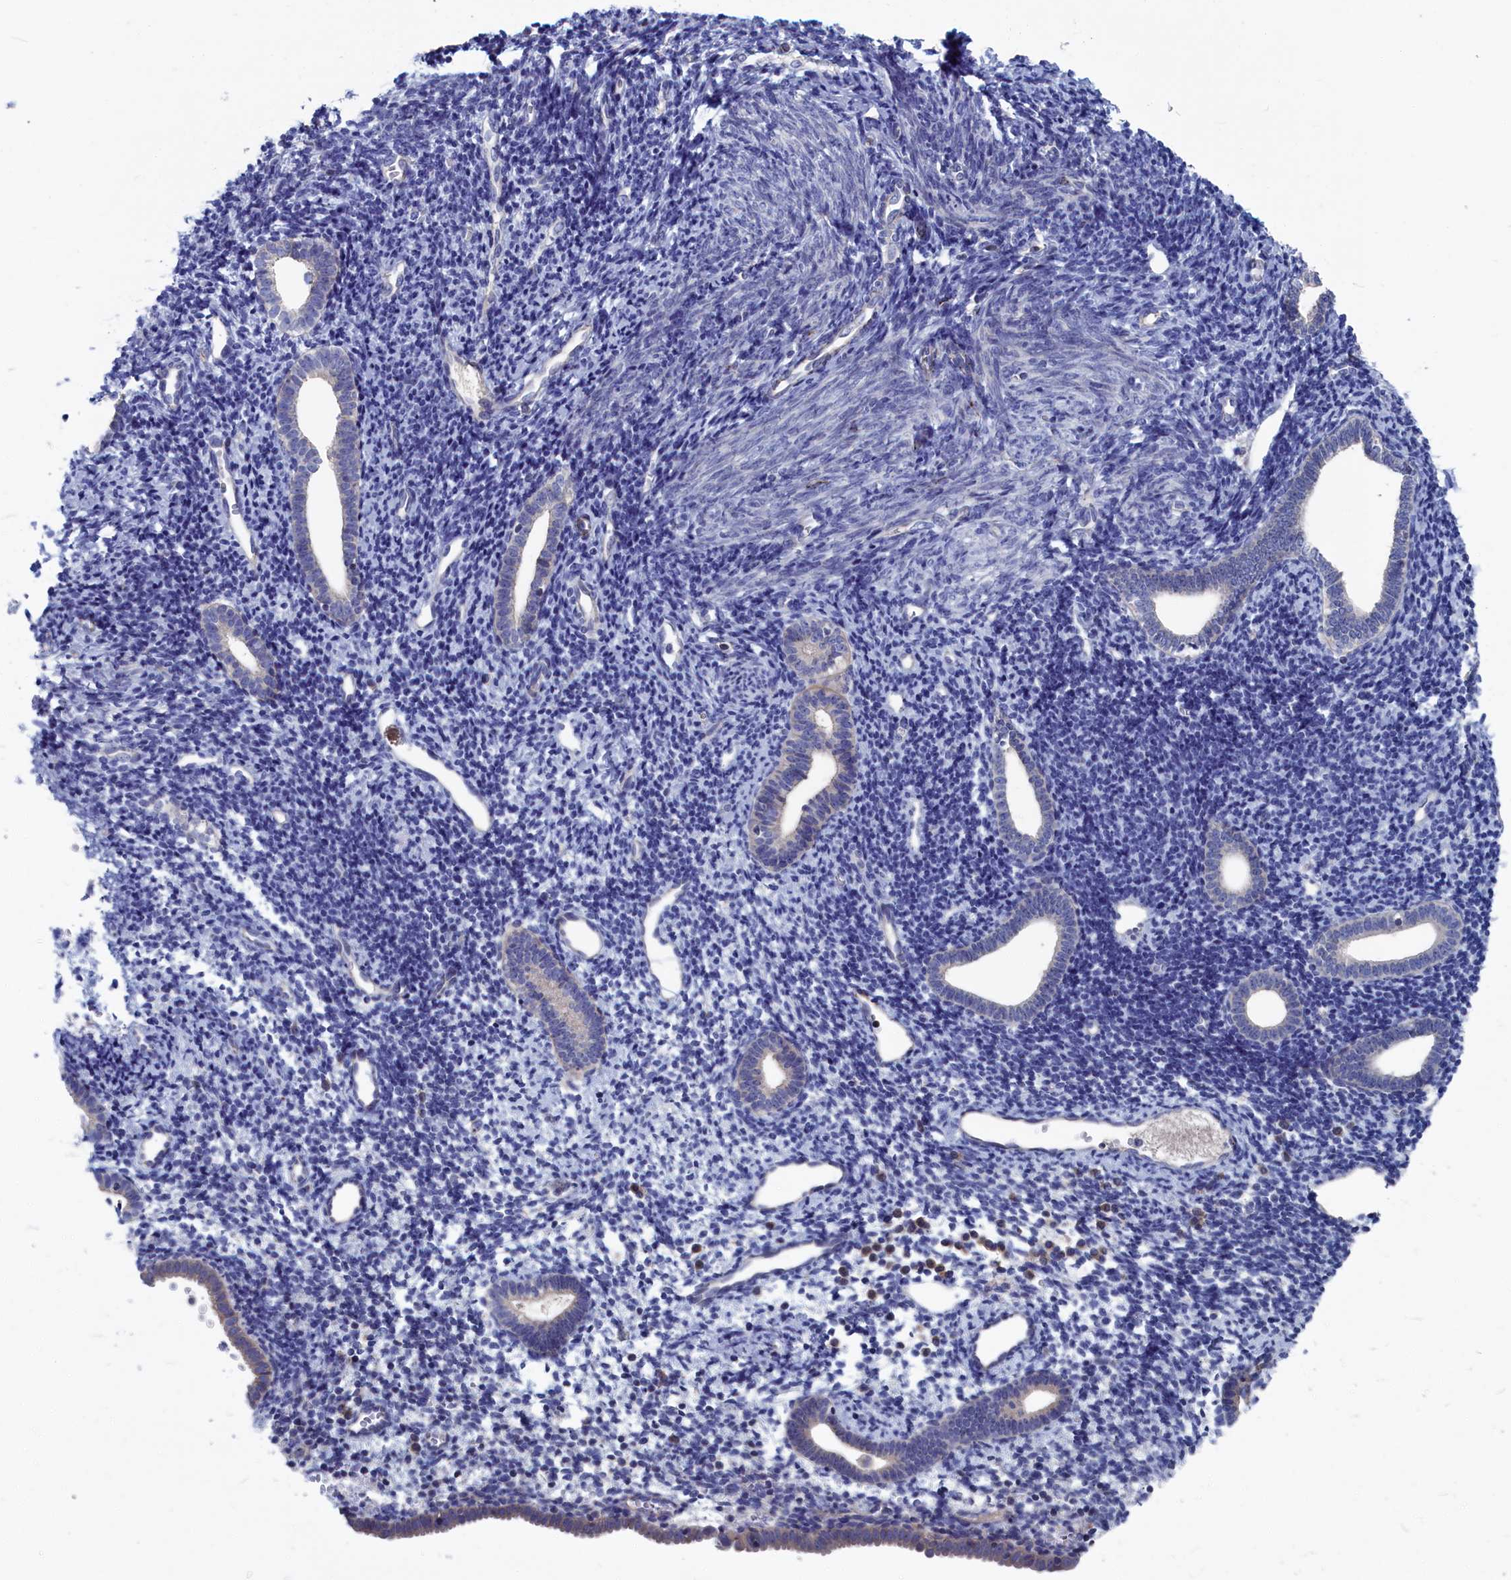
{"staining": {"intensity": "negative", "quantity": "none", "location": "none"}, "tissue": "endometrium", "cell_type": "Cells in endometrial stroma", "image_type": "normal", "snomed": [{"axis": "morphology", "description": "Normal tissue, NOS"}, {"axis": "topography", "description": "Endometrium"}], "caption": "High magnification brightfield microscopy of normal endometrium stained with DAB (brown) and counterstained with hematoxylin (blue): cells in endometrial stroma show no significant staining.", "gene": "CEND1", "patient": {"sex": "female", "age": 56}}